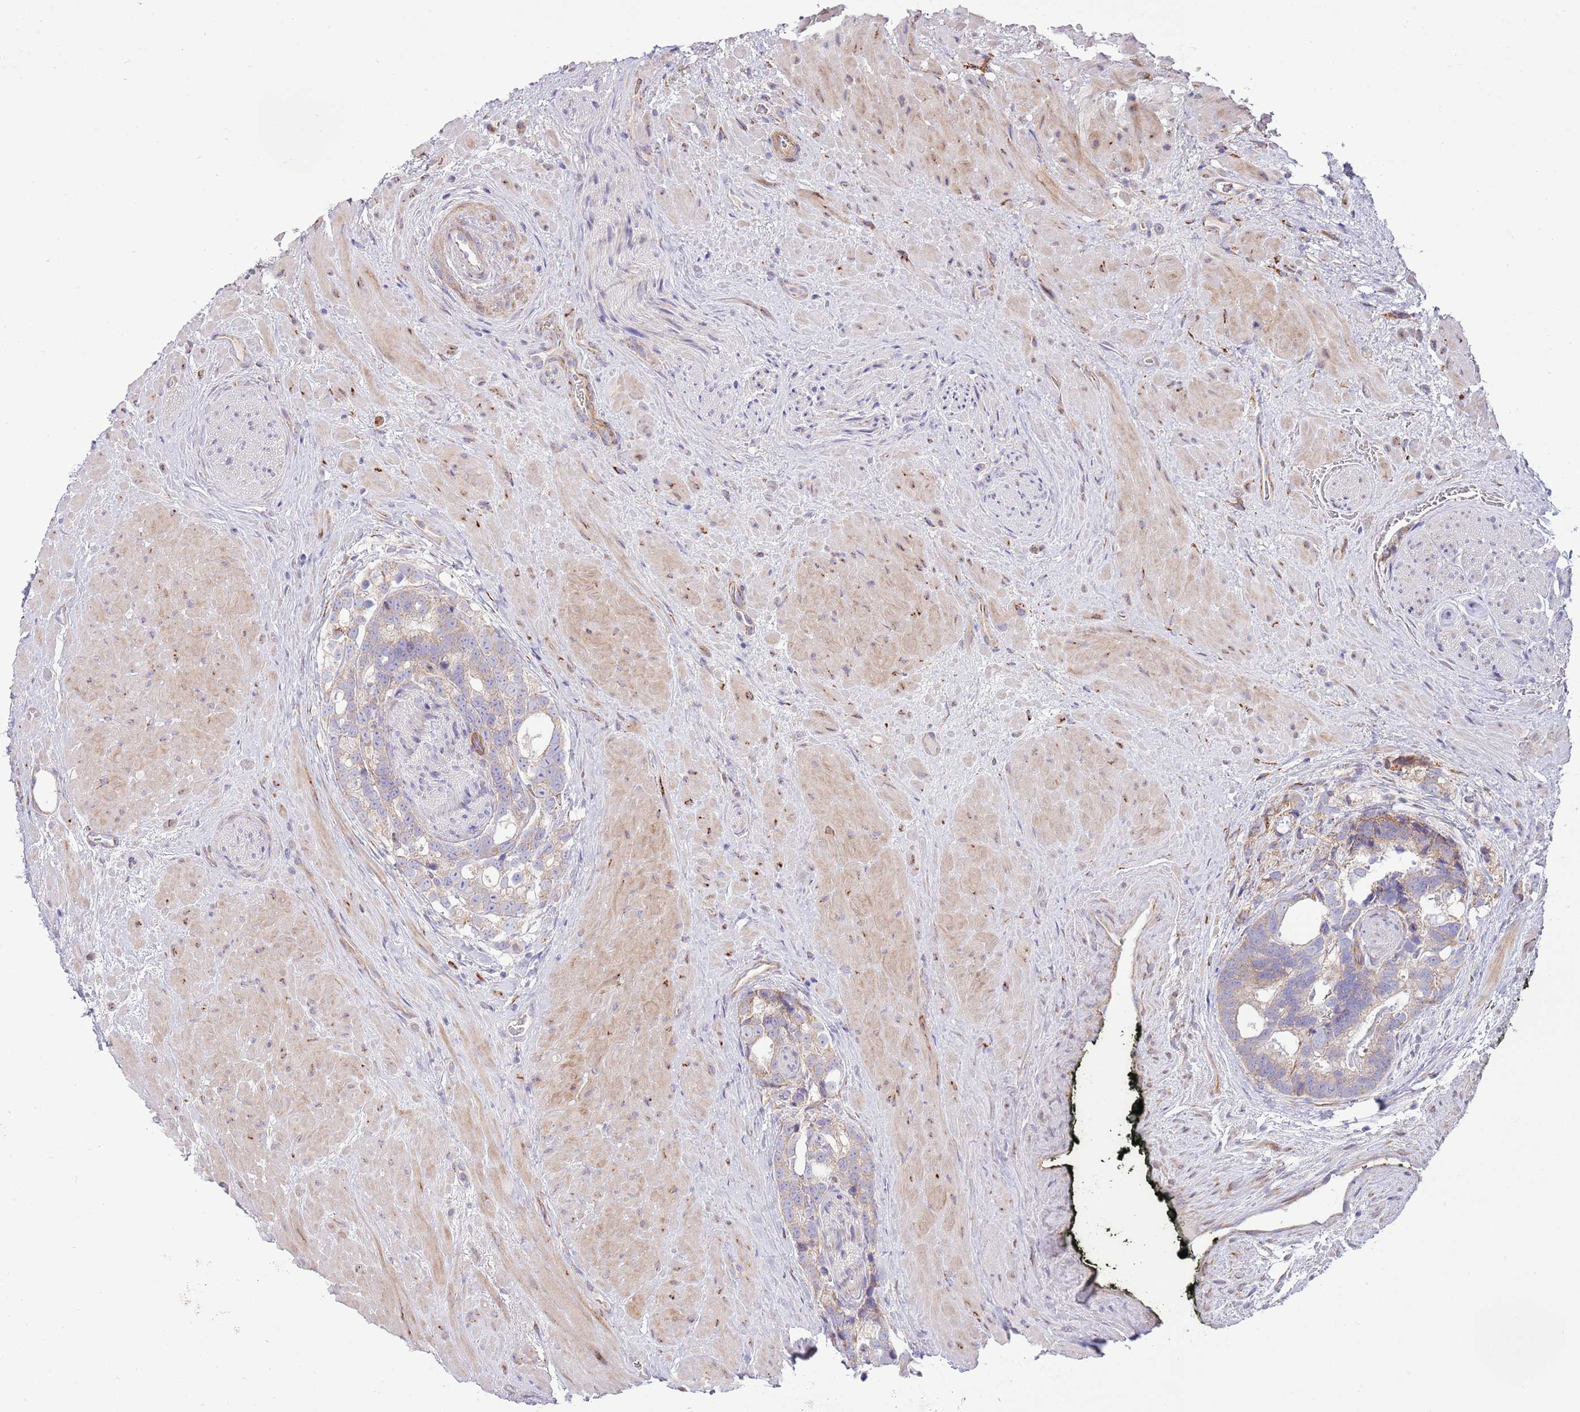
{"staining": {"intensity": "weak", "quantity": "<25%", "location": "cytoplasmic/membranous"}, "tissue": "prostate cancer", "cell_type": "Tumor cells", "image_type": "cancer", "snomed": [{"axis": "morphology", "description": "Adenocarcinoma, High grade"}, {"axis": "topography", "description": "Prostate"}], "caption": "Tumor cells show no significant protein positivity in prostate cancer.", "gene": "TOMM5", "patient": {"sex": "male", "age": 74}}